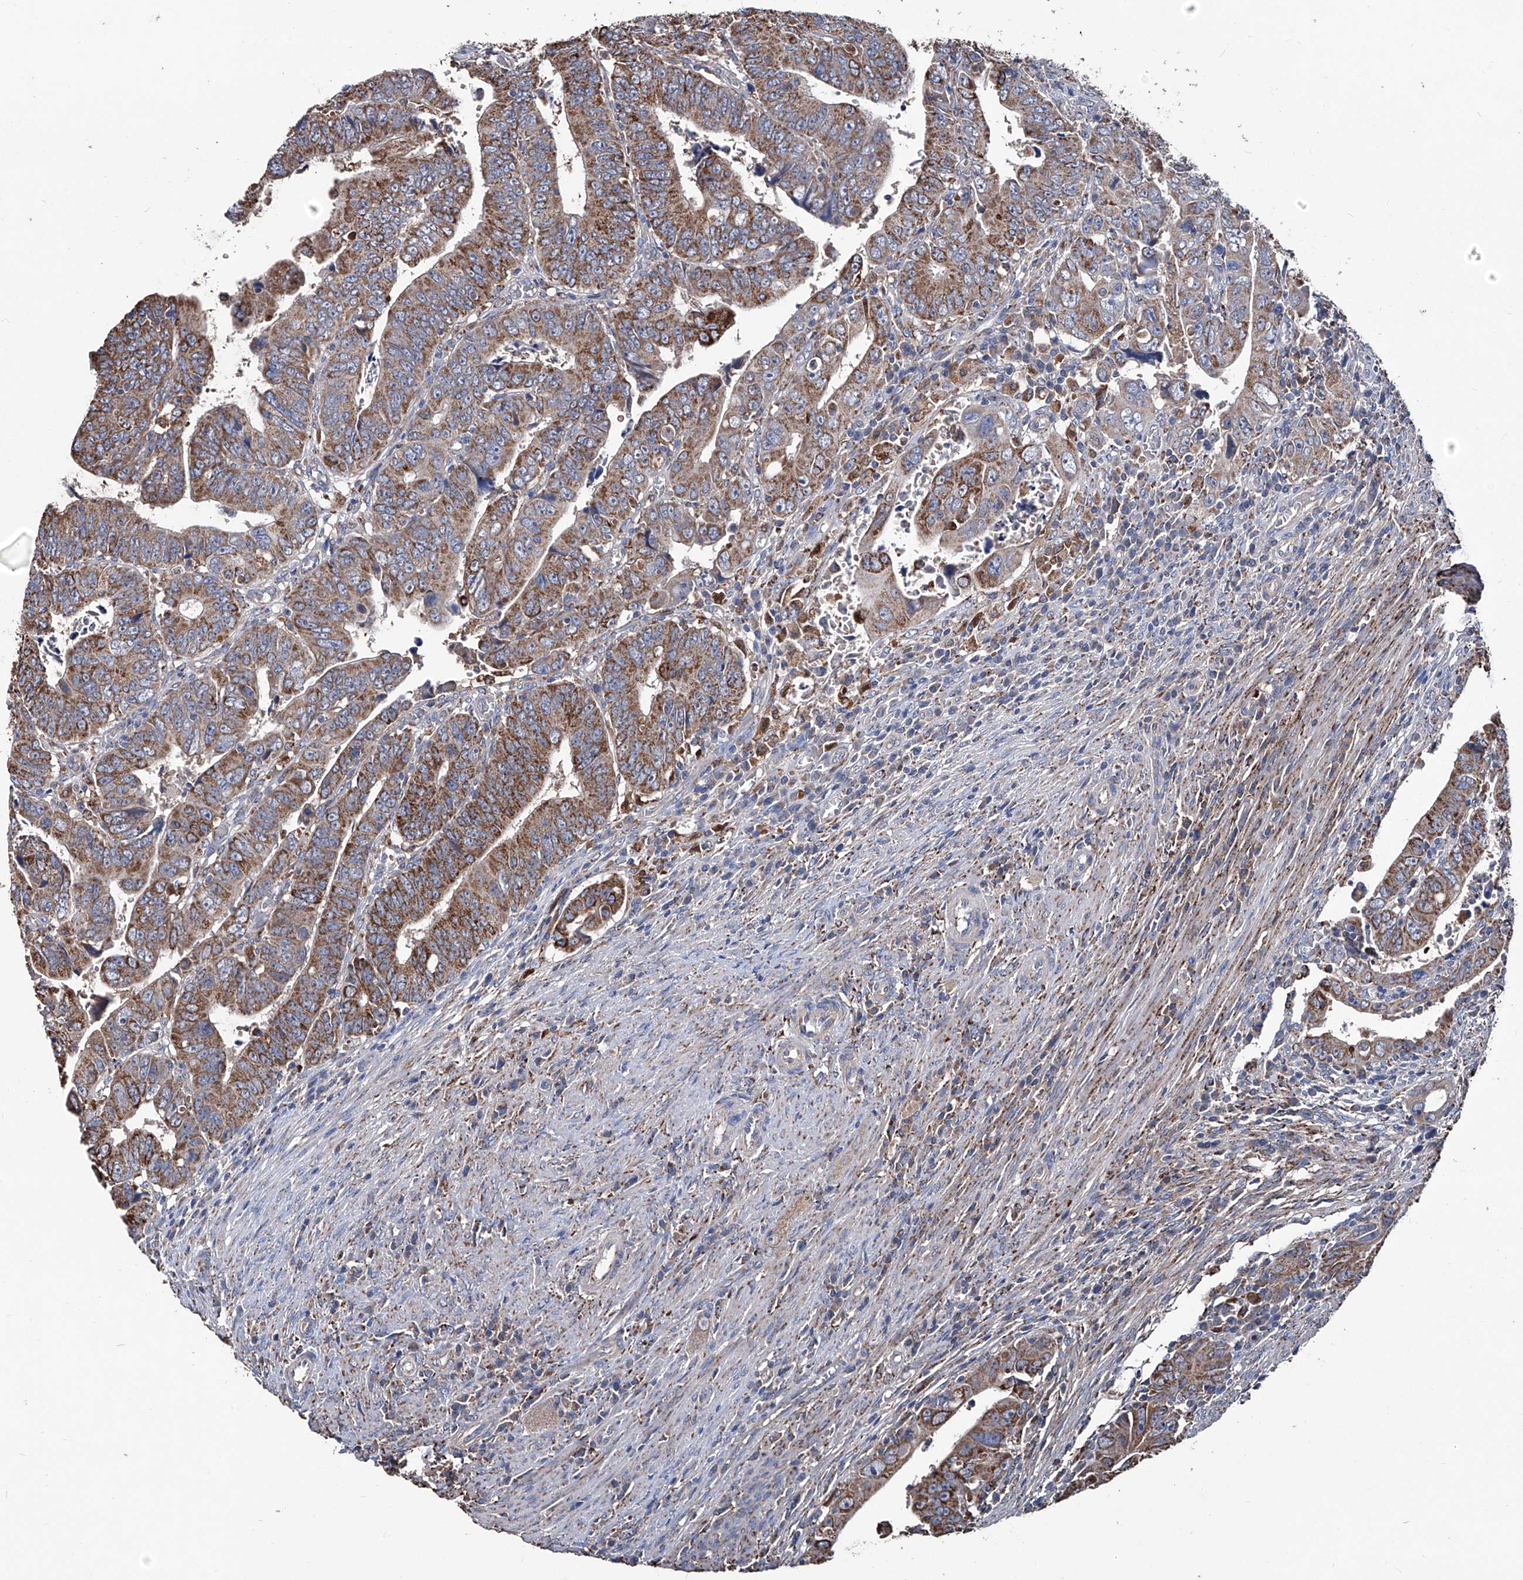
{"staining": {"intensity": "moderate", "quantity": ">75%", "location": "cytoplasmic/membranous"}, "tissue": "colorectal cancer", "cell_type": "Tumor cells", "image_type": "cancer", "snomed": [{"axis": "morphology", "description": "Normal tissue, NOS"}, {"axis": "morphology", "description": "Adenocarcinoma, NOS"}, {"axis": "topography", "description": "Rectum"}], "caption": "Moderate cytoplasmic/membranous protein expression is identified in approximately >75% of tumor cells in adenocarcinoma (colorectal).", "gene": "NHS", "patient": {"sex": "female", "age": 65}}